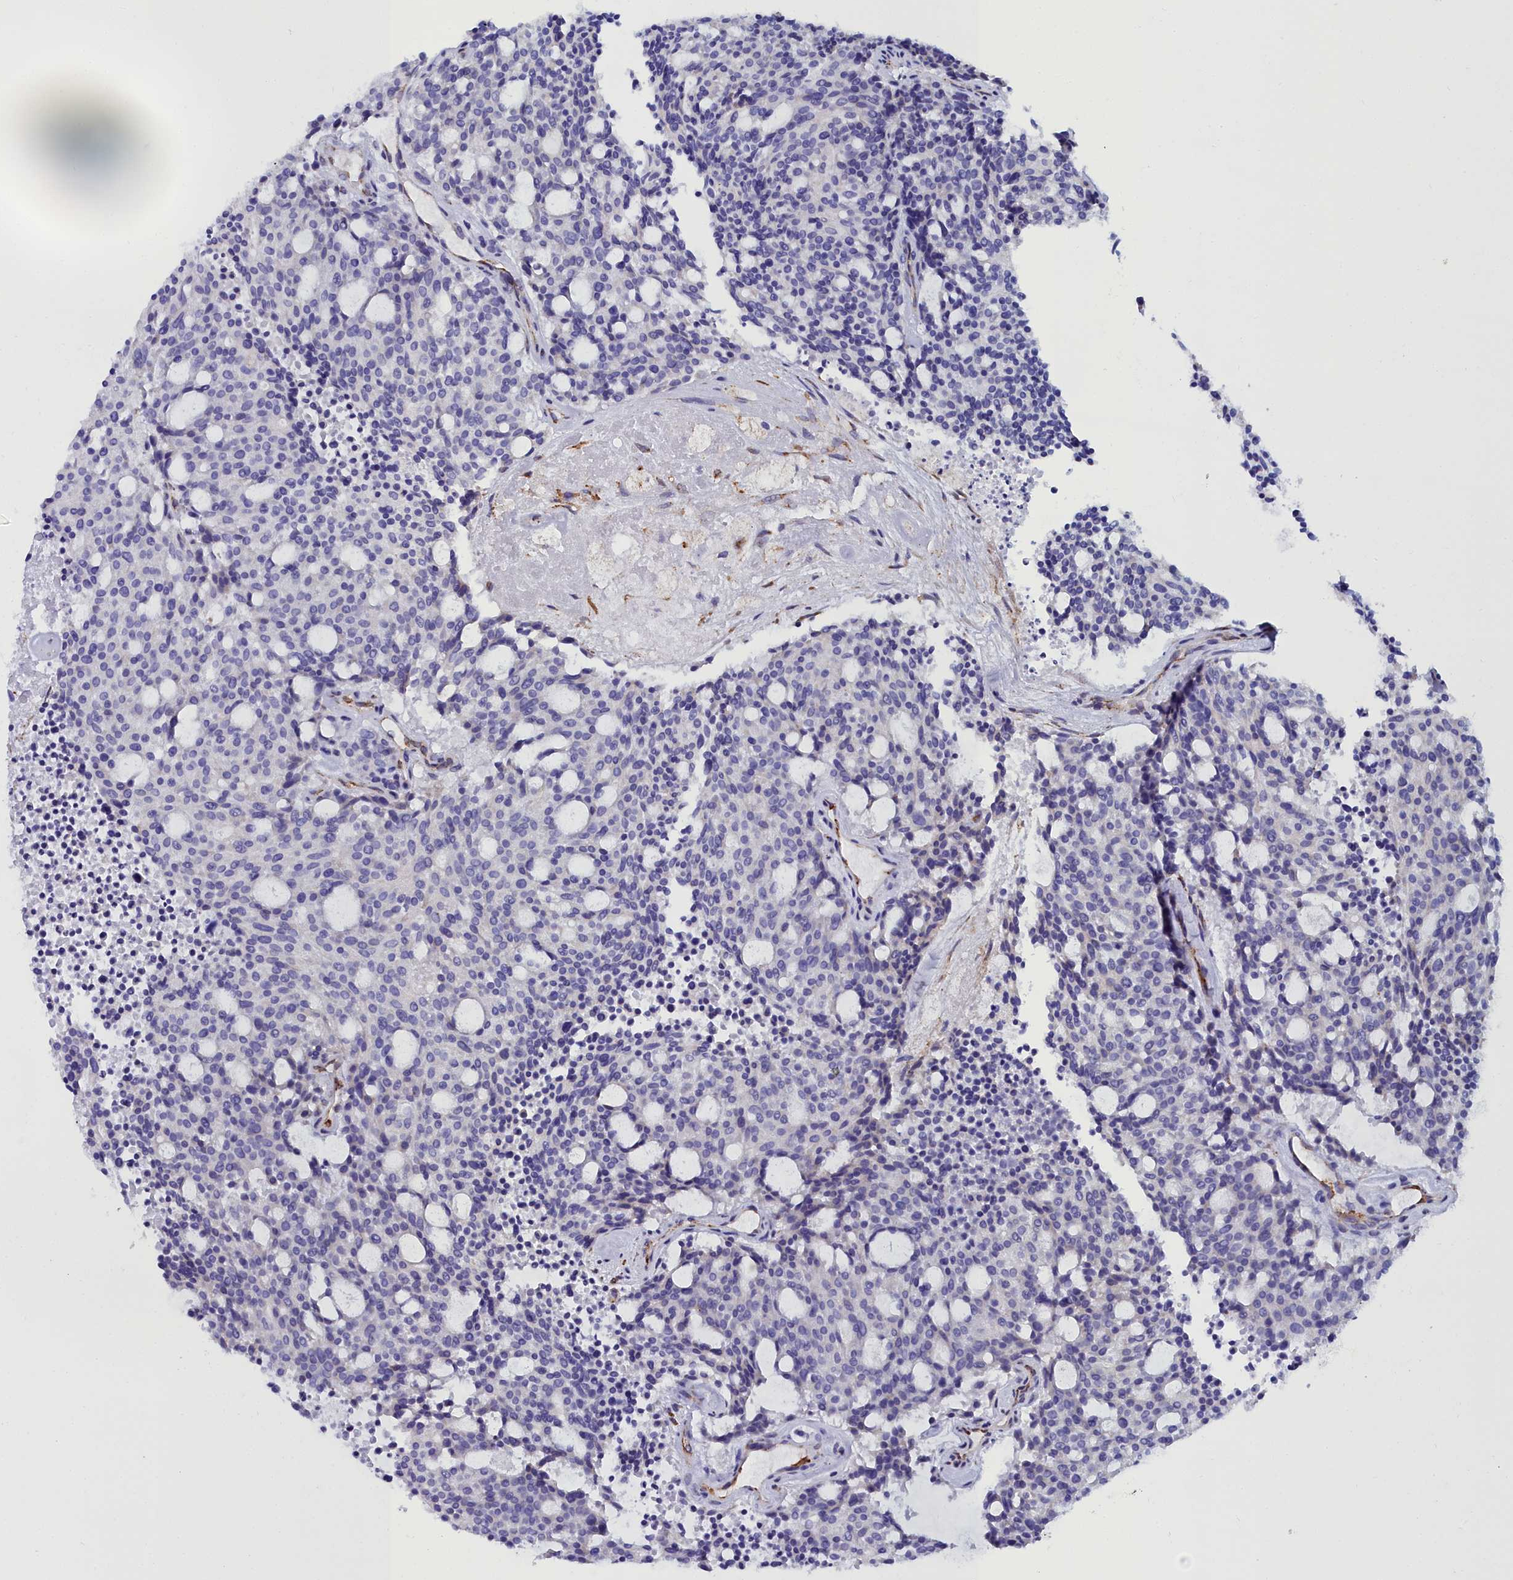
{"staining": {"intensity": "negative", "quantity": "none", "location": "none"}, "tissue": "carcinoid", "cell_type": "Tumor cells", "image_type": "cancer", "snomed": [{"axis": "morphology", "description": "Carcinoid, malignant, NOS"}, {"axis": "topography", "description": "Pancreas"}], "caption": "Immunohistochemical staining of malignant carcinoid demonstrates no significant positivity in tumor cells.", "gene": "TXNDC5", "patient": {"sex": "female", "age": 54}}